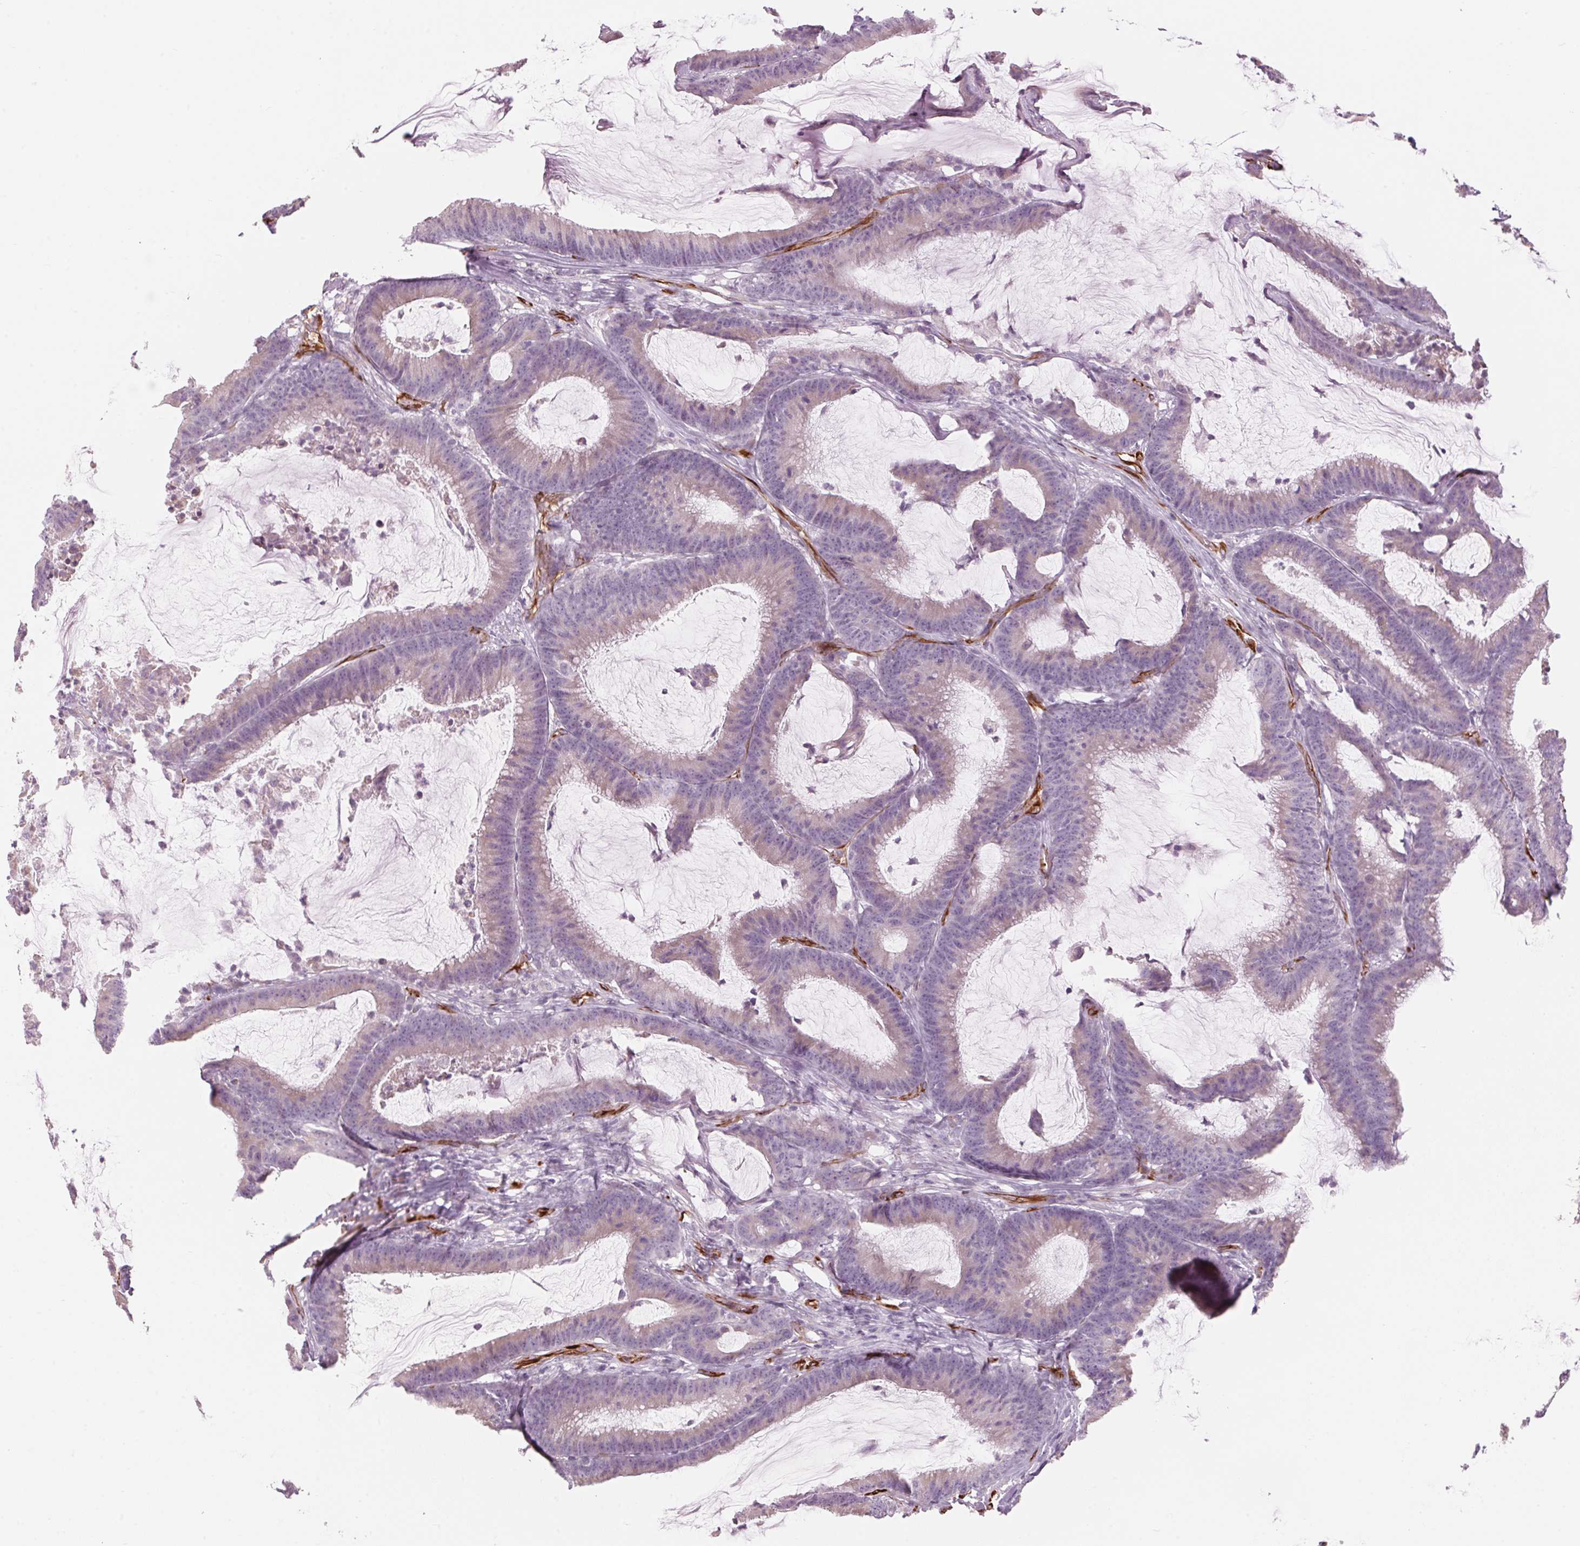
{"staining": {"intensity": "negative", "quantity": "none", "location": "none"}, "tissue": "colorectal cancer", "cell_type": "Tumor cells", "image_type": "cancer", "snomed": [{"axis": "morphology", "description": "Adenocarcinoma, NOS"}, {"axis": "topography", "description": "Colon"}], "caption": "The IHC image has no significant expression in tumor cells of colorectal cancer (adenocarcinoma) tissue.", "gene": "CLPS", "patient": {"sex": "female", "age": 78}}